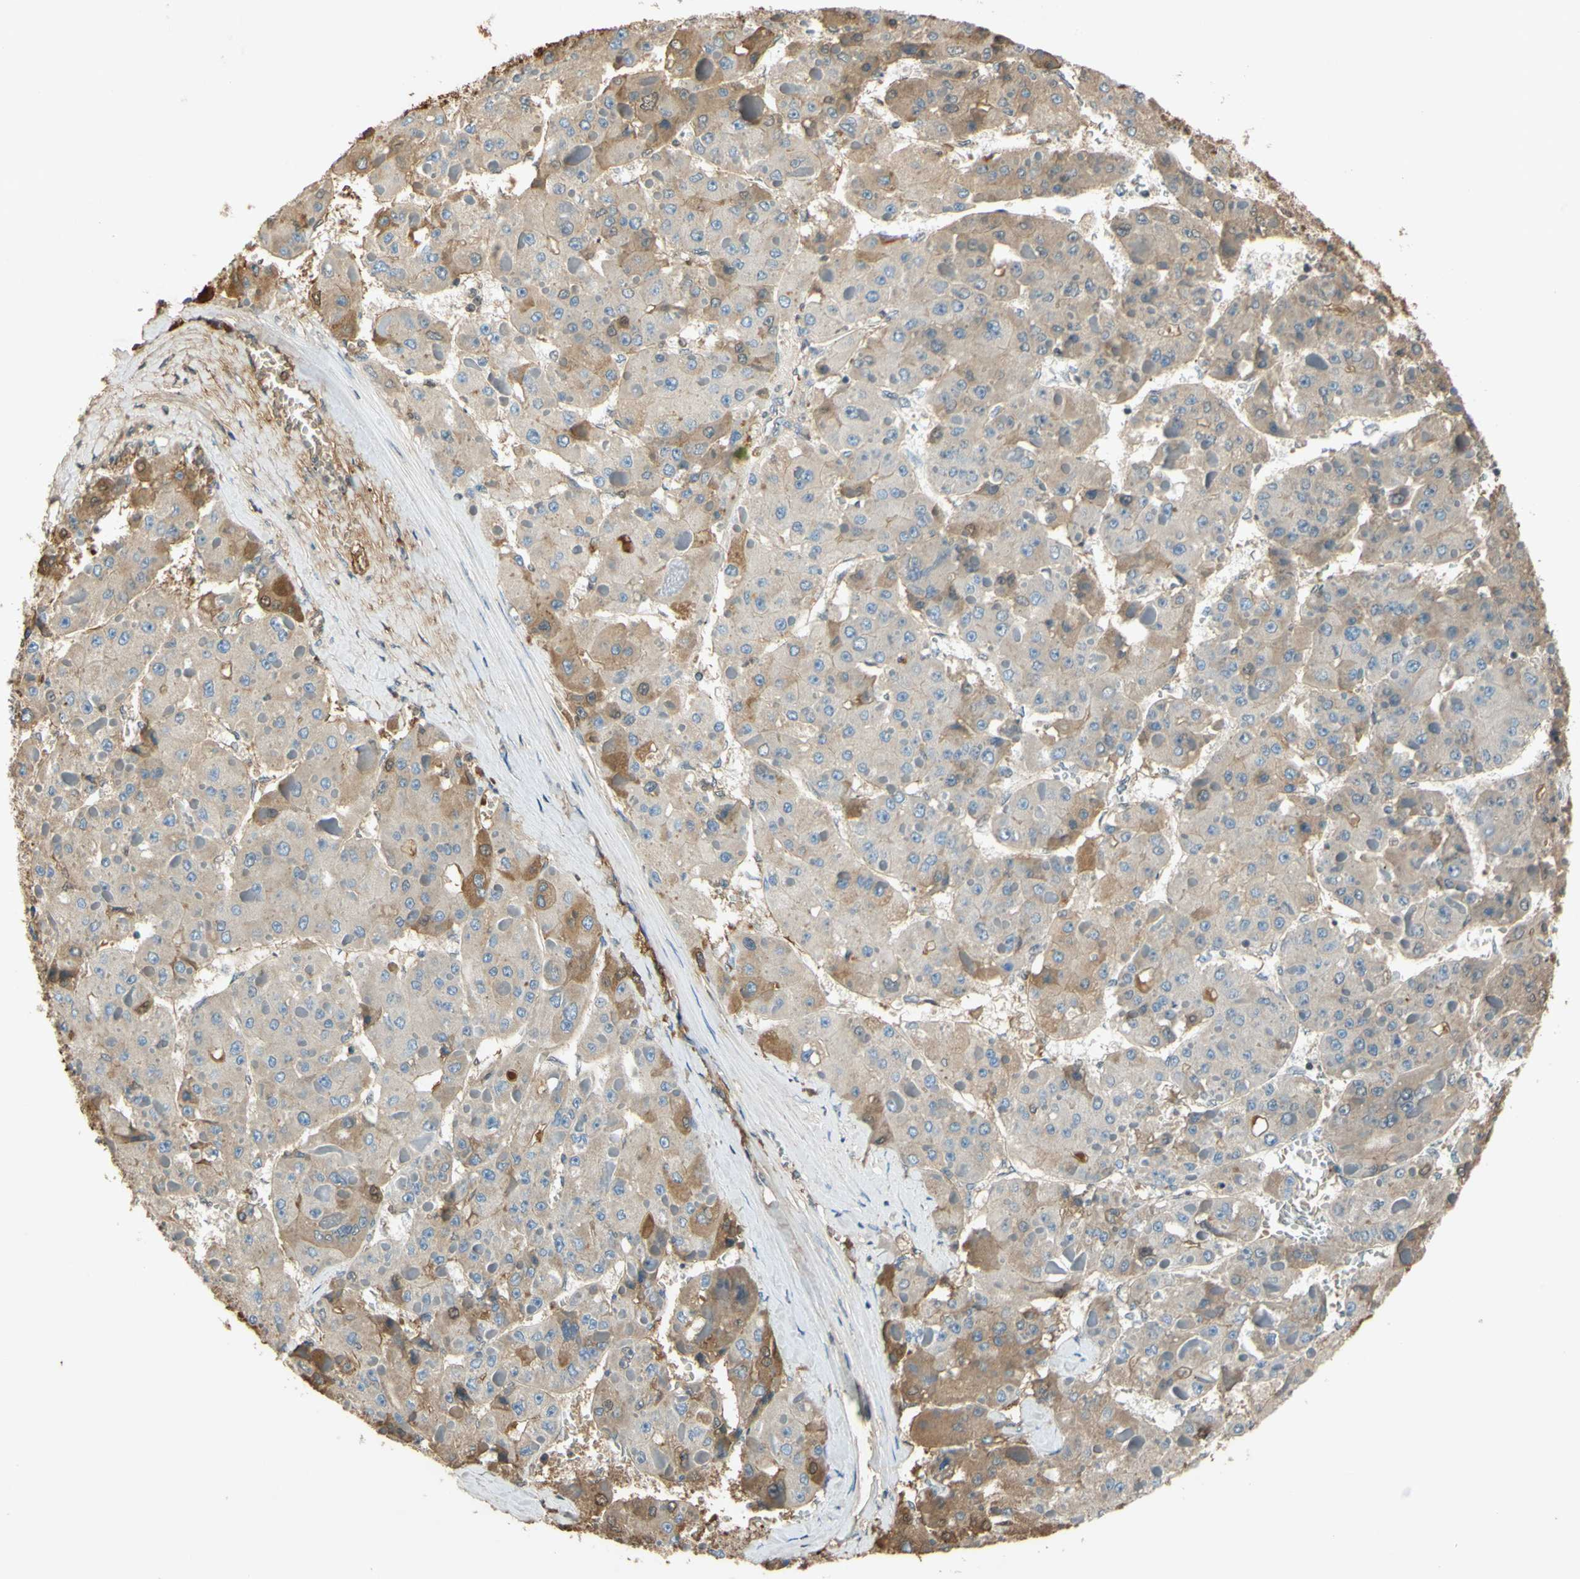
{"staining": {"intensity": "moderate", "quantity": "25%-75%", "location": "cytoplasmic/membranous"}, "tissue": "liver cancer", "cell_type": "Tumor cells", "image_type": "cancer", "snomed": [{"axis": "morphology", "description": "Carcinoma, Hepatocellular, NOS"}, {"axis": "topography", "description": "Liver"}], "caption": "There is medium levels of moderate cytoplasmic/membranous staining in tumor cells of liver hepatocellular carcinoma, as demonstrated by immunohistochemical staining (brown color).", "gene": "TIMP2", "patient": {"sex": "female", "age": 73}}